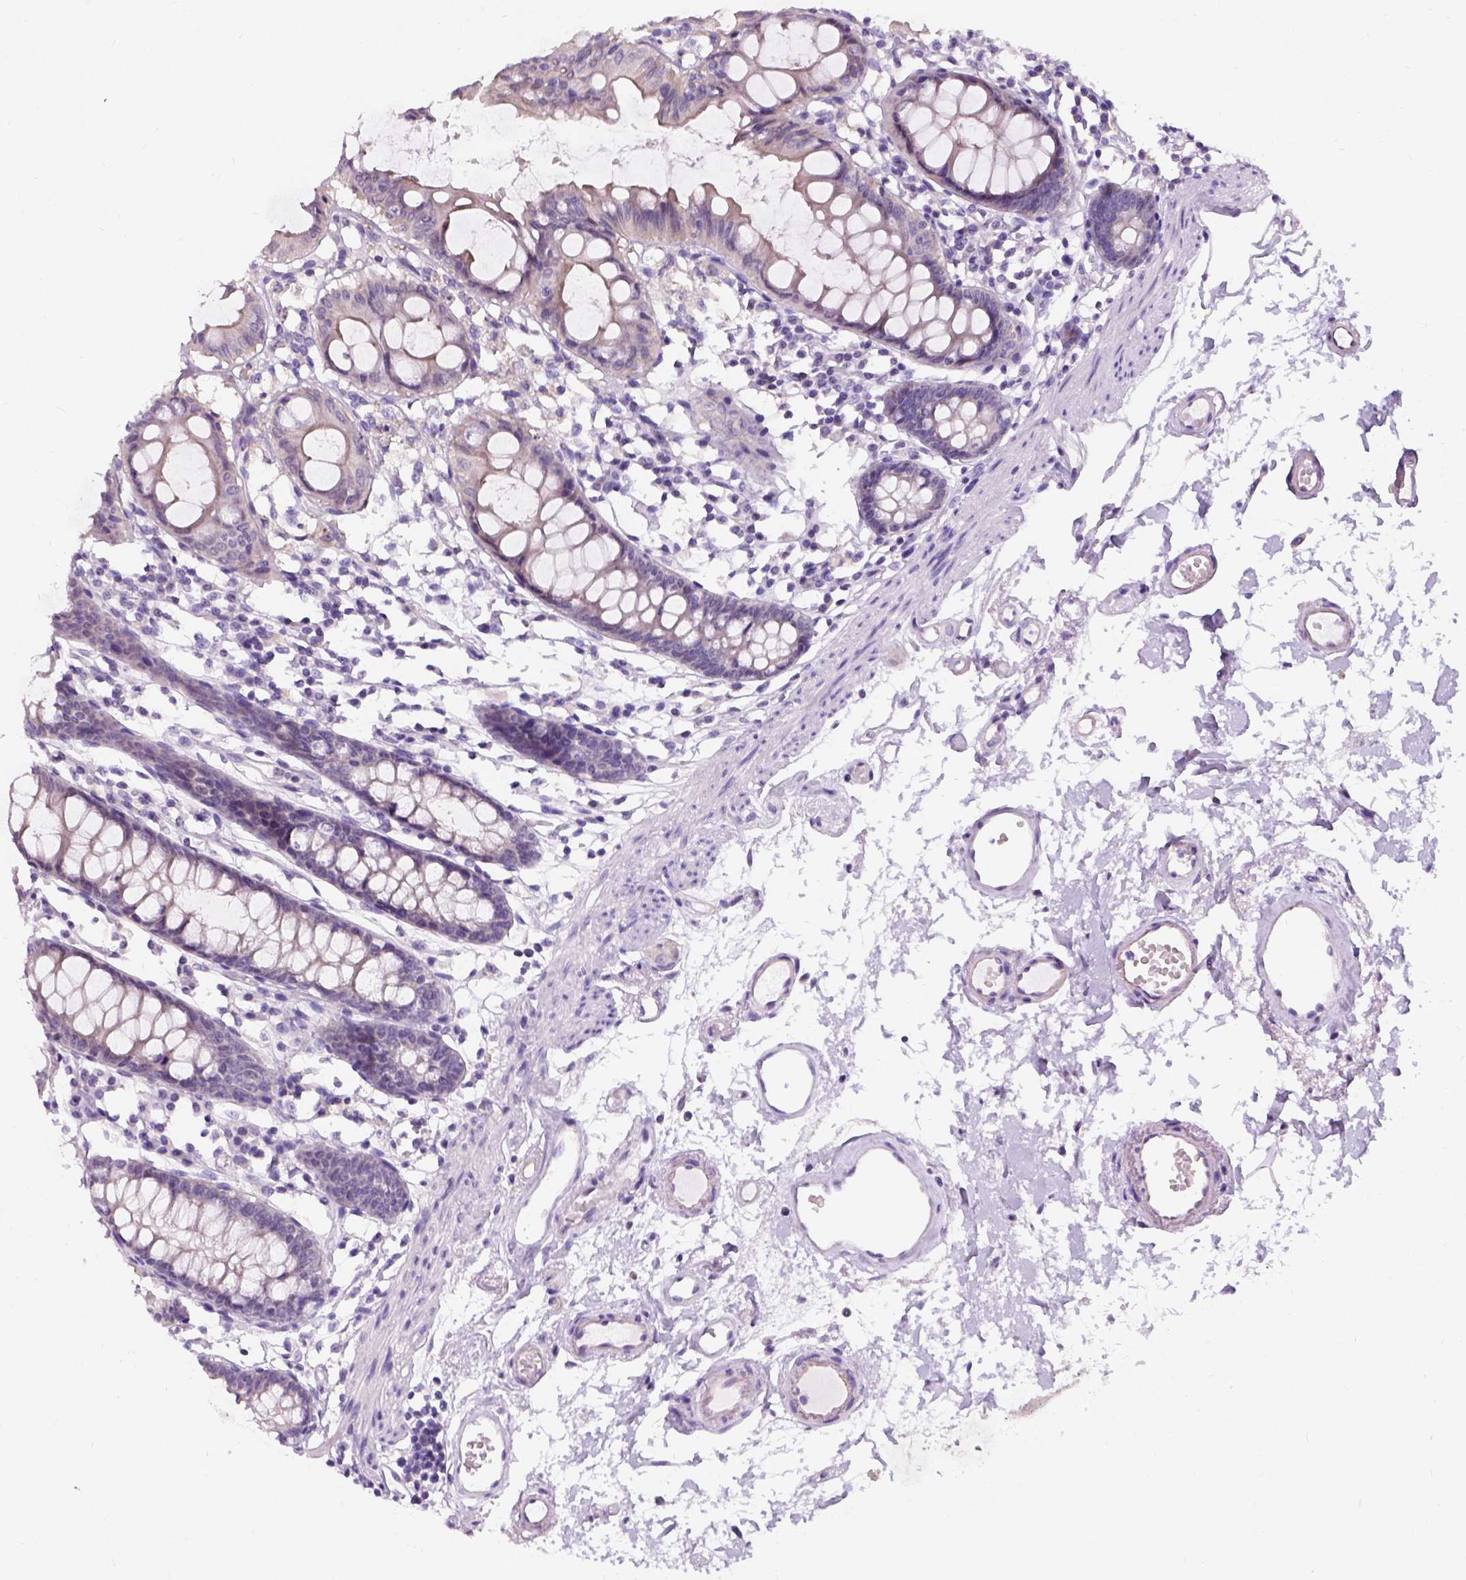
{"staining": {"intensity": "negative", "quantity": "none", "location": "none"}, "tissue": "colon", "cell_type": "Endothelial cells", "image_type": "normal", "snomed": [{"axis": "morphology", "description": "Normal tissue, NOS"}, {"axis": "topography", "description": "Colon"}], "caption": "Immunohistochemistry micrograph of normal colon stained for a protein (brown), which displays no expression in endothelial cells. (Immunohistochemistry, brightfield microscopy, high magnification).", "gene": "C20orf144", "patient": {"sex": "female", "age": 84}}